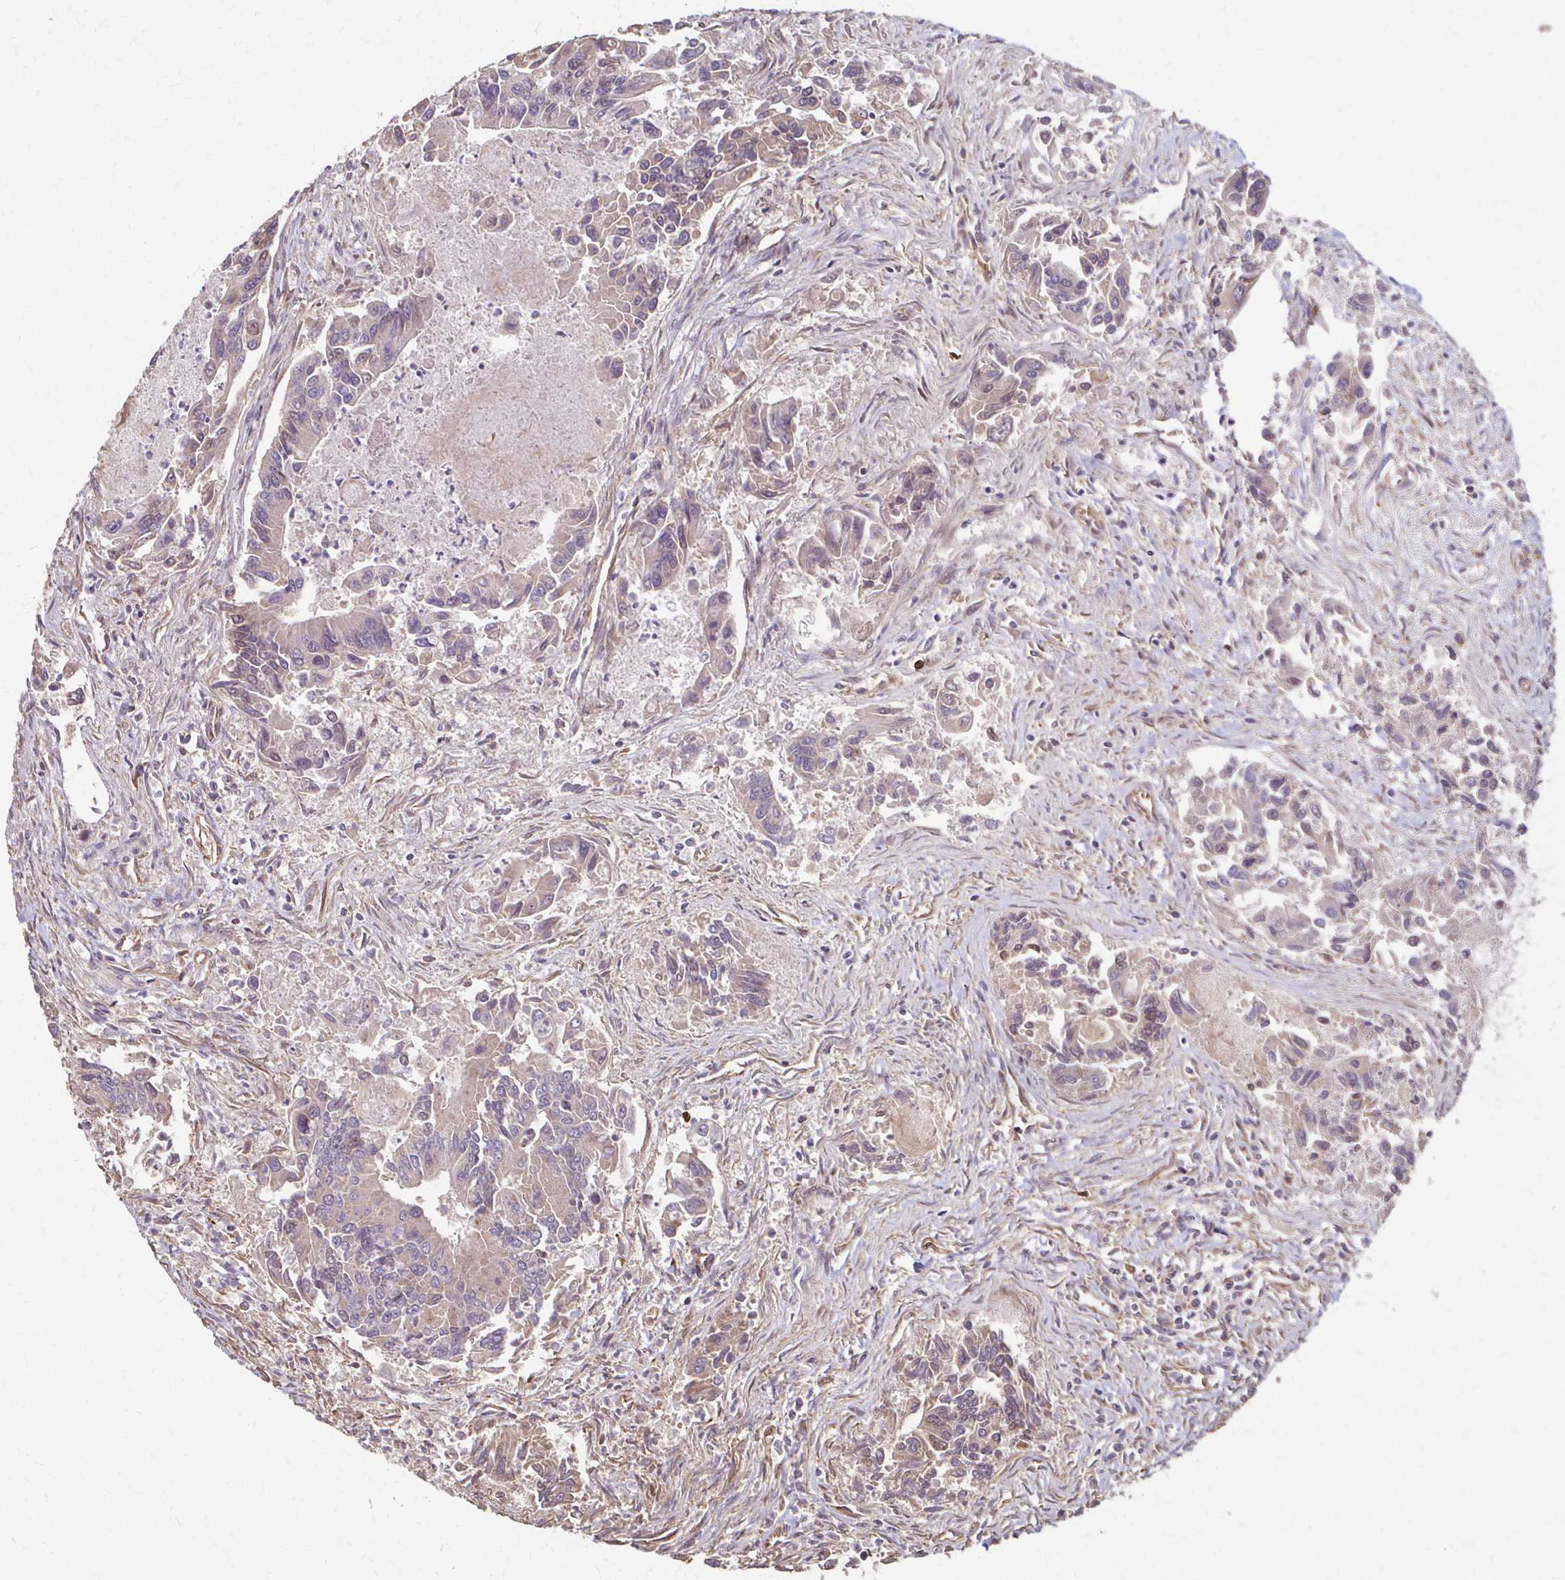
{"staining": {"intensity": "weak", "quantity": "<25%", "location": "cytoplasmic/membranous"}, "tissue": "colorectal cancer", "cell_type": "Tumor cells", "image_type": "cancer", "snomed": [{"axis": "morphology", "description": "Adenocarcinoma, NOS"}, {"axis": "topography", "description": "Colon"}], "caption": "Tumor cells are negative for protein expression in human colorectal cancer.", "gene": "IL18BP", "patient": {"sex": "female", "age": 67}}